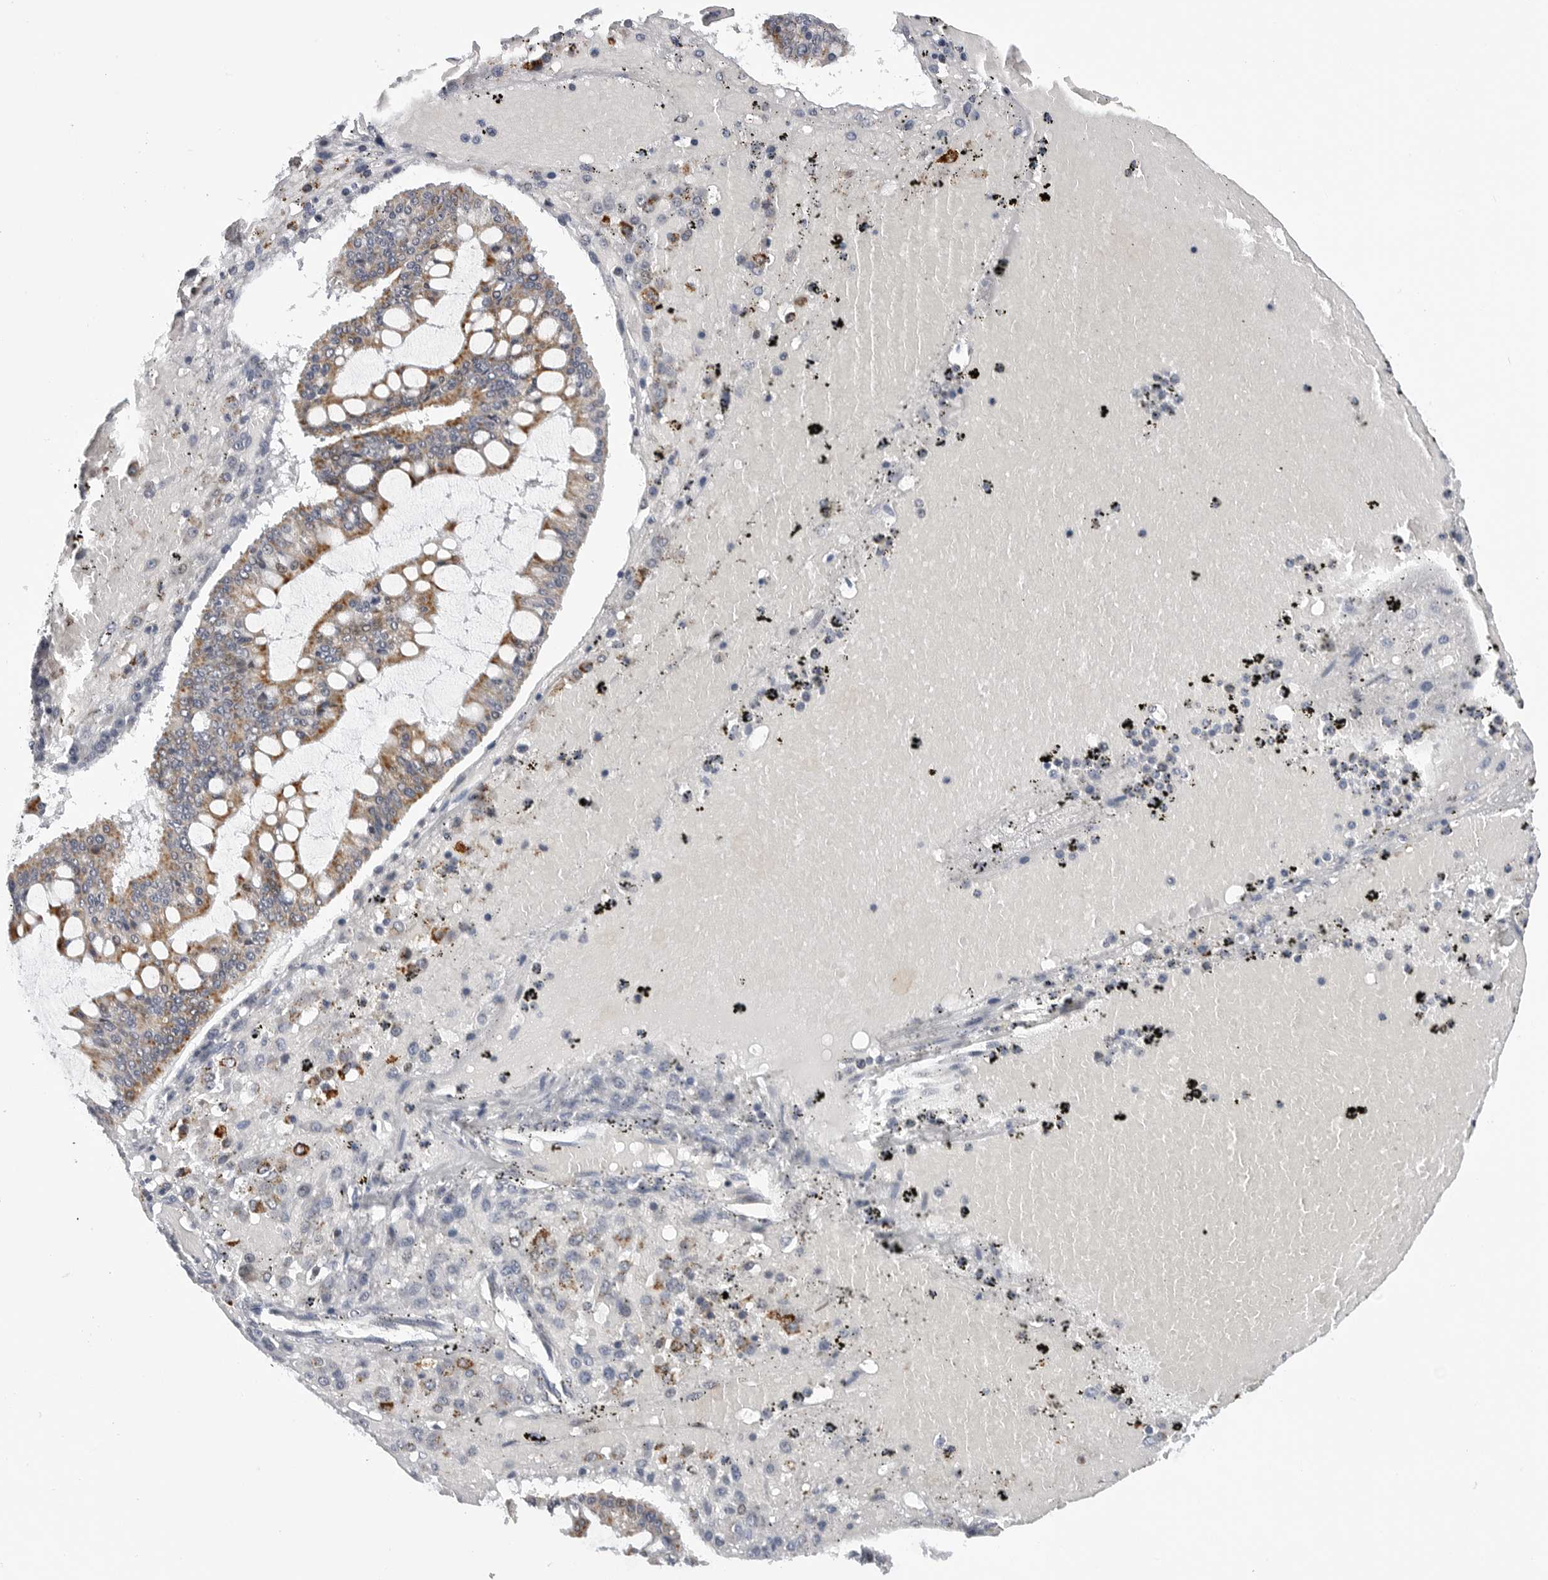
{"staining": {"intensity": "moderate", "quantity": "25%-75%", "location": "cytoplasmic/membranous"}, "tissue": "ovarian cancer", "cell_type": "Tumor cells", "image_type": "cancer", "snomed": [{"axis": "morphology", "description": "Cystadenocarcinoma, mucinous, NOS"}, {"axis": "topography", "description": "Ovary"}], "caption": "Human ovarian cancer stained with a protein marker shows moderate staining in tumor cells.", "gene": "CDK20", "patient": {"sex": "female", "age": 73}}